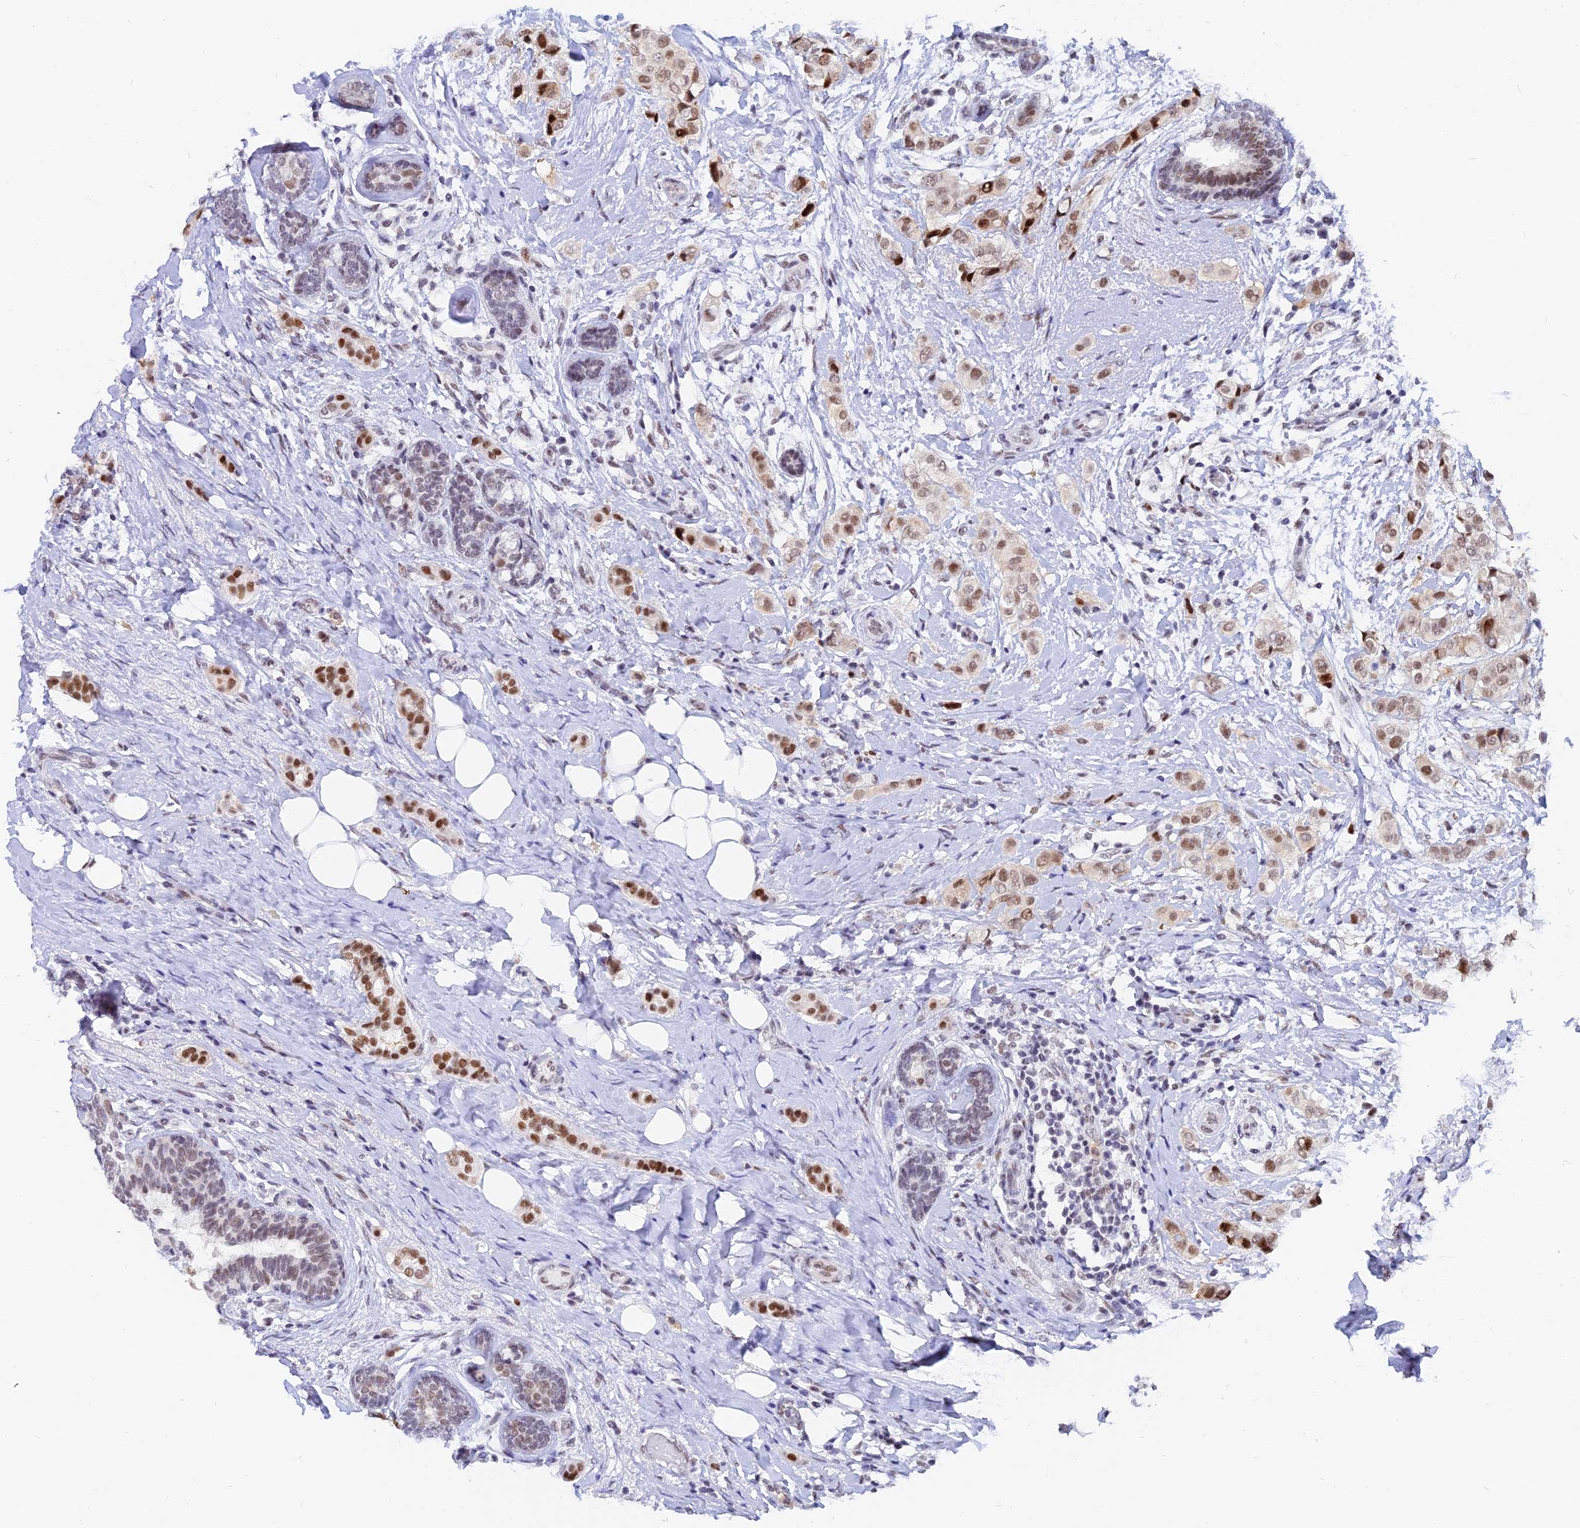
{"staining": {"intensity": "moderate", "quantity": ">75%", "location": "nuclear"}, "tissue": "breast cancer", "cell_type": "Tumor cells", "image_type": "cancer", "snomed": [{"axis": "morphology", "description": "Lobular carcinoma"}, {"axis": "topography", "description": "Breast"}], "caption": "The immunohistochemical stain labels moderate nuclear expression in tumor cells of breast cancer (lobular carcinoma) tissue.", "gene": "DPY30", "patient": {"sex": "female", "age": 51}}